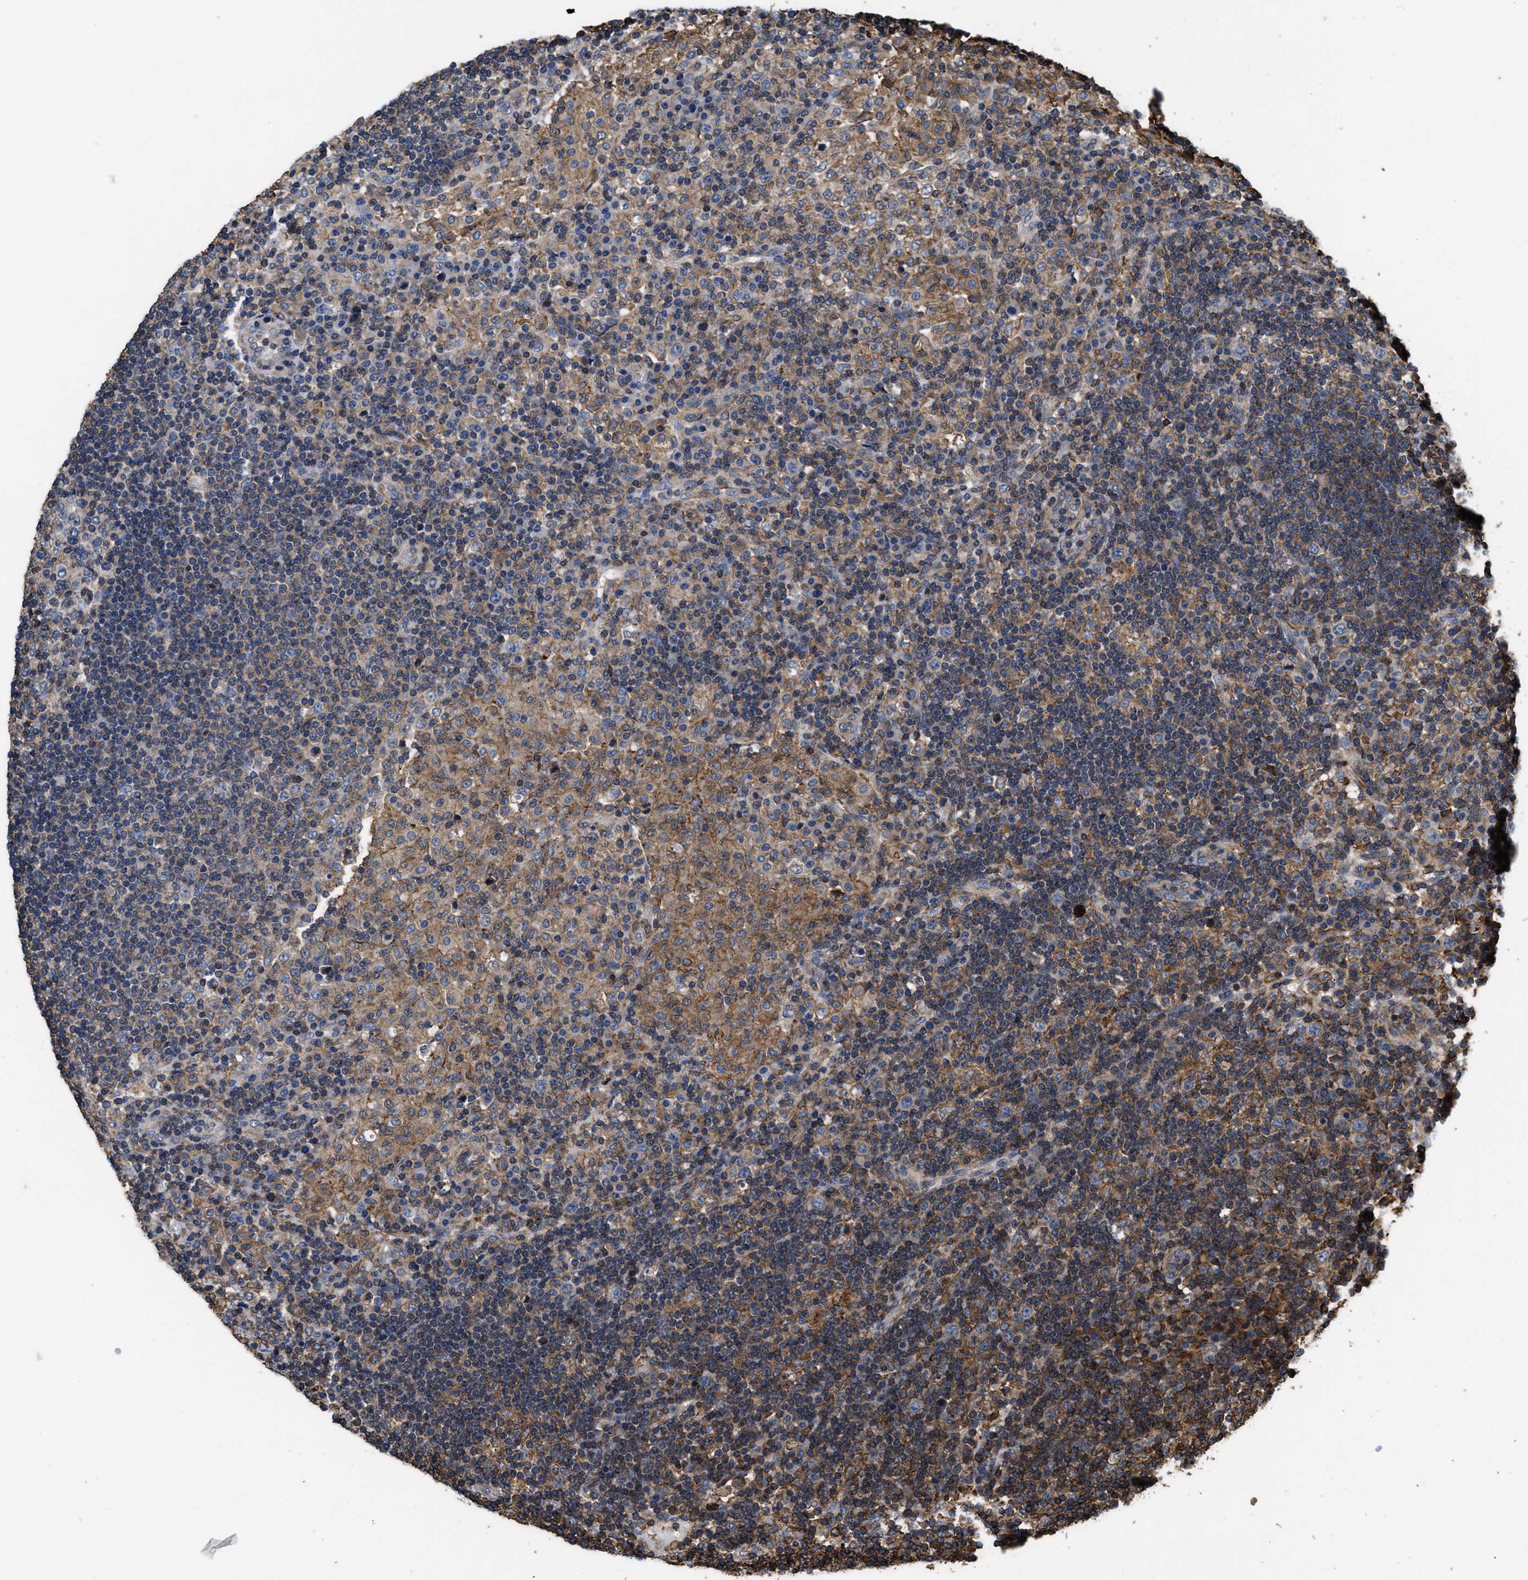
{"staining": {"intensity": "moderate", "quantity": ">75%", "location": "cytoplasmic/membranous"}, "tissue": "lymph node", "cell_type": "Germinal center cells", "image_type": "normal", "snomed": [{"axis": "morphology", "description": "Normal tissue, NOS"}, {"axis": "topography", "description": "Lymph node"}], "caption": "An image of lymph node stained for a protein displays moderate cytoplasmic/membranous brown staining in germinal center cells. Immunohistochemistry stains the protein of interest in brown and the nuclei are stained blue.", "gene": "SCUBE2", "patient": {"sex": "female", "age": 53}}